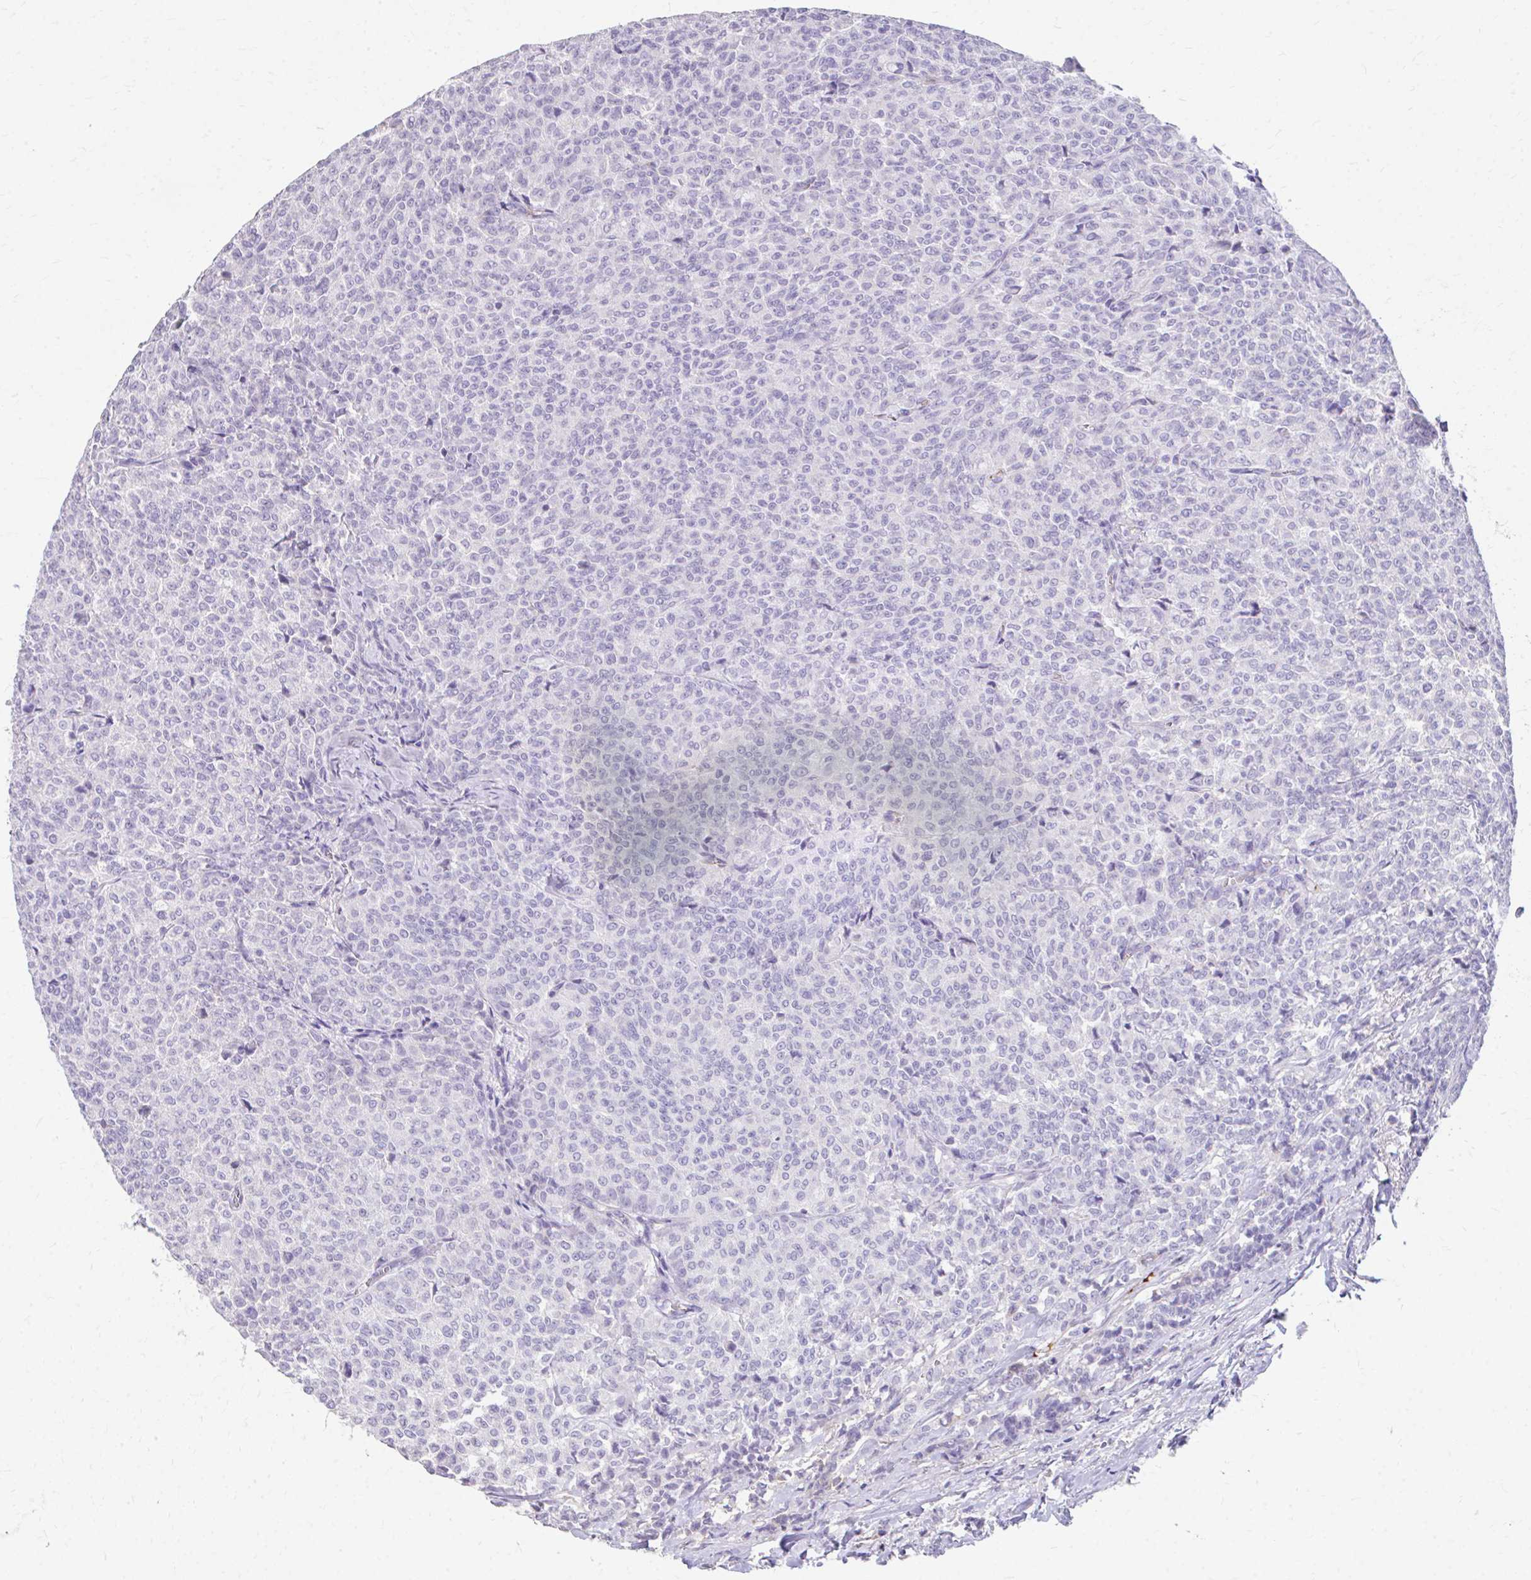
{"staining": {"intensity": "negative", "quantity": "none", "location": "none"}, "tissue": "breast cancer", "cell_type": "Tumor cells", "image_type": "cancer", "snomed": [{"axis": "morphology", "description": "Duct carcinoma"}, {"axis": "topography", "description": "Breast"}], "caption": "The photomicrograph reveals no significant positivity in tumor cells of breast cancer (infiltrating ductal carcinoma). (DAB (3,3'-diaminobenzidine) immunohistochemistry (IHC), high magnification).", "gene": "CFH", "patient": {"sex": "female", "age": 91}}